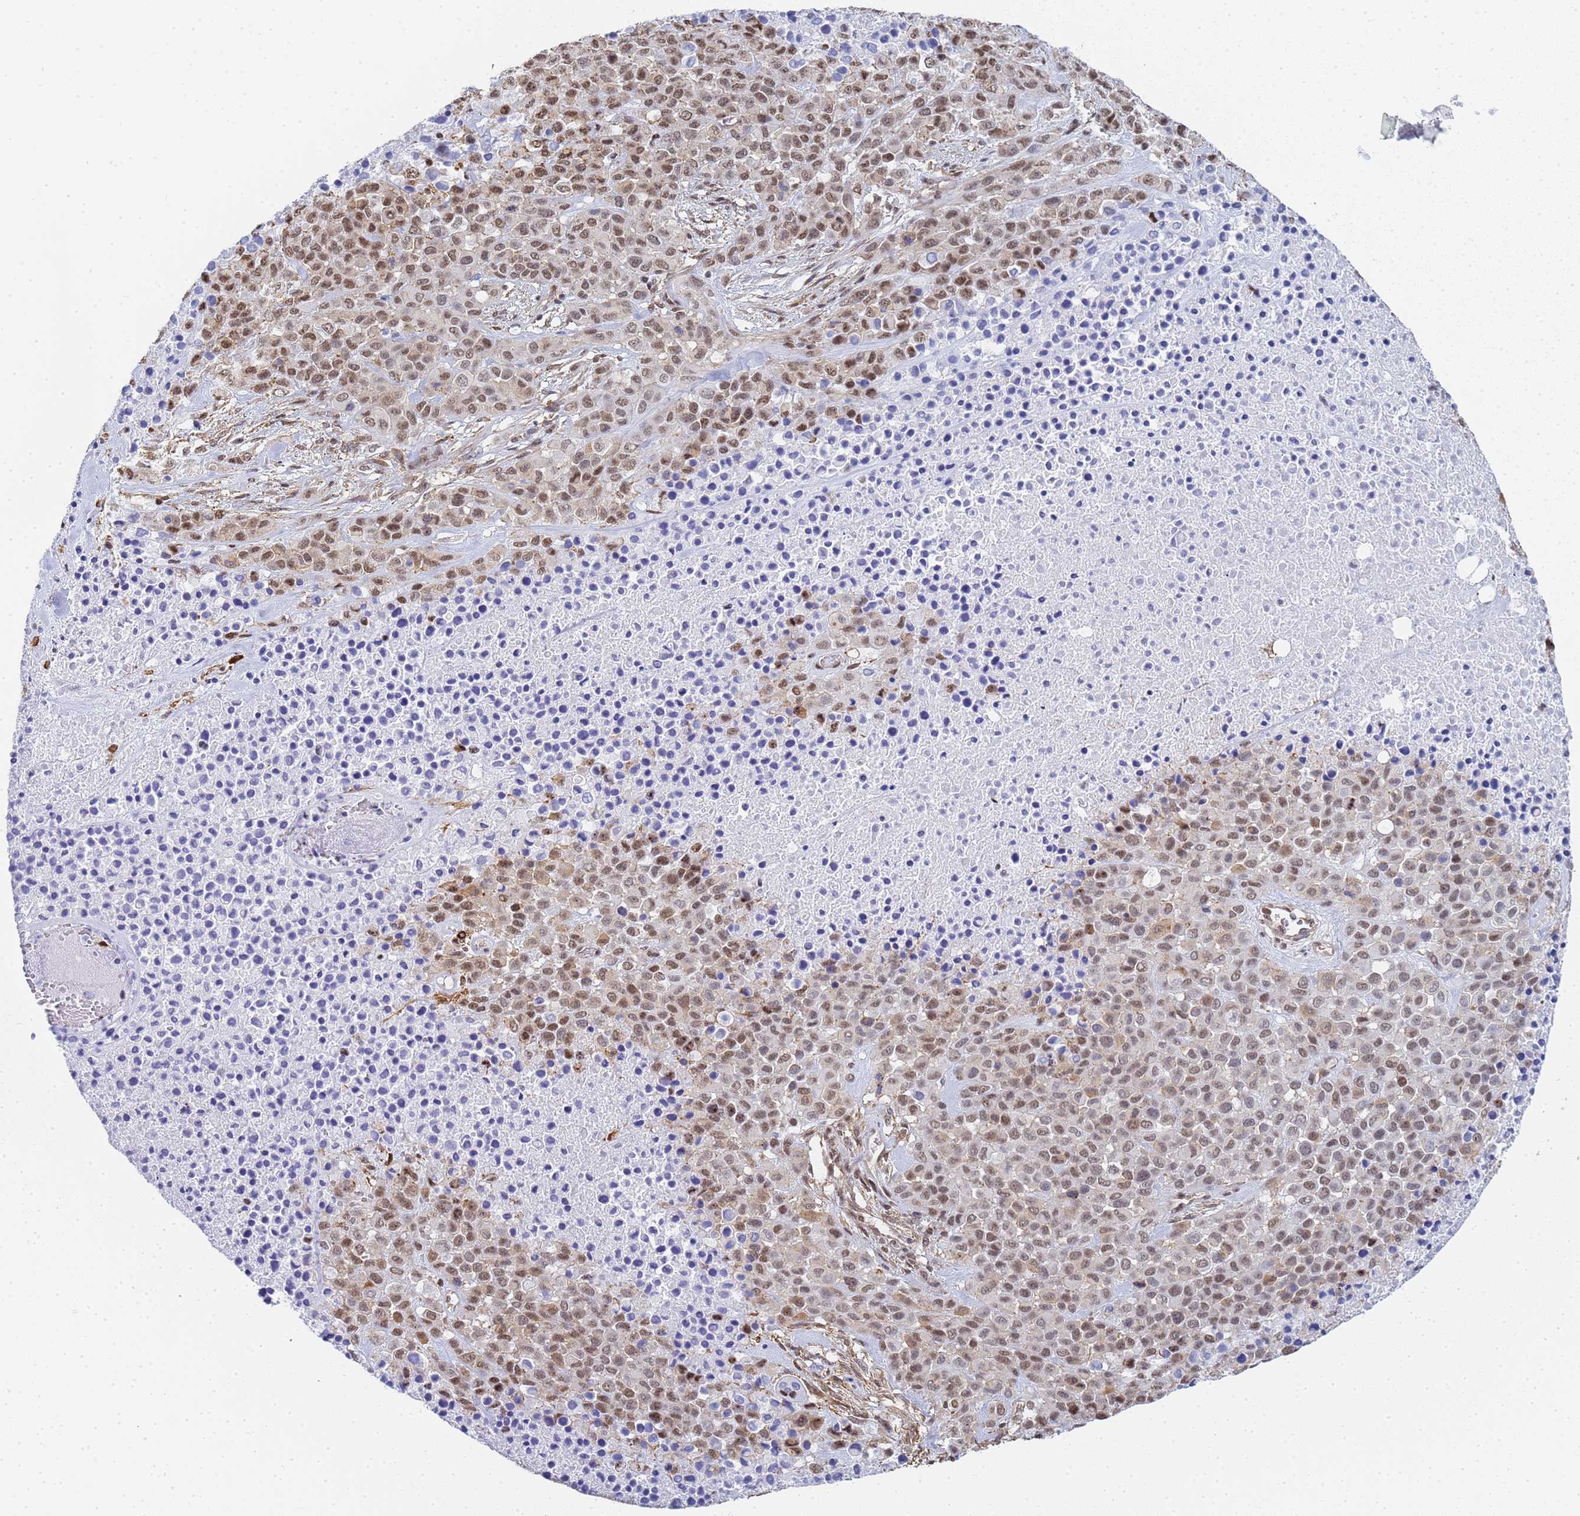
{"staining": {"intensity": "moderate", "quantity": ">75%", "location": "cytoplasmic/membranous,nuclear"}, "tissue": "melanoma", "cell_type": "Tumor cells", "image_type": "cancer", "snomed": [{"axis": "morphology", "description": "Malignant melanoma, Metastatic site"}, {"axis": "topography", "description": "Skin"}], "caption": "Melanoma stained with IHC demonstrates moderate cytoplasmic/membranous and nuclear expression in approximately >75% of tumor cells.", "gene": "PRRT4", "patient": {"sex": "female", "age": 81}}